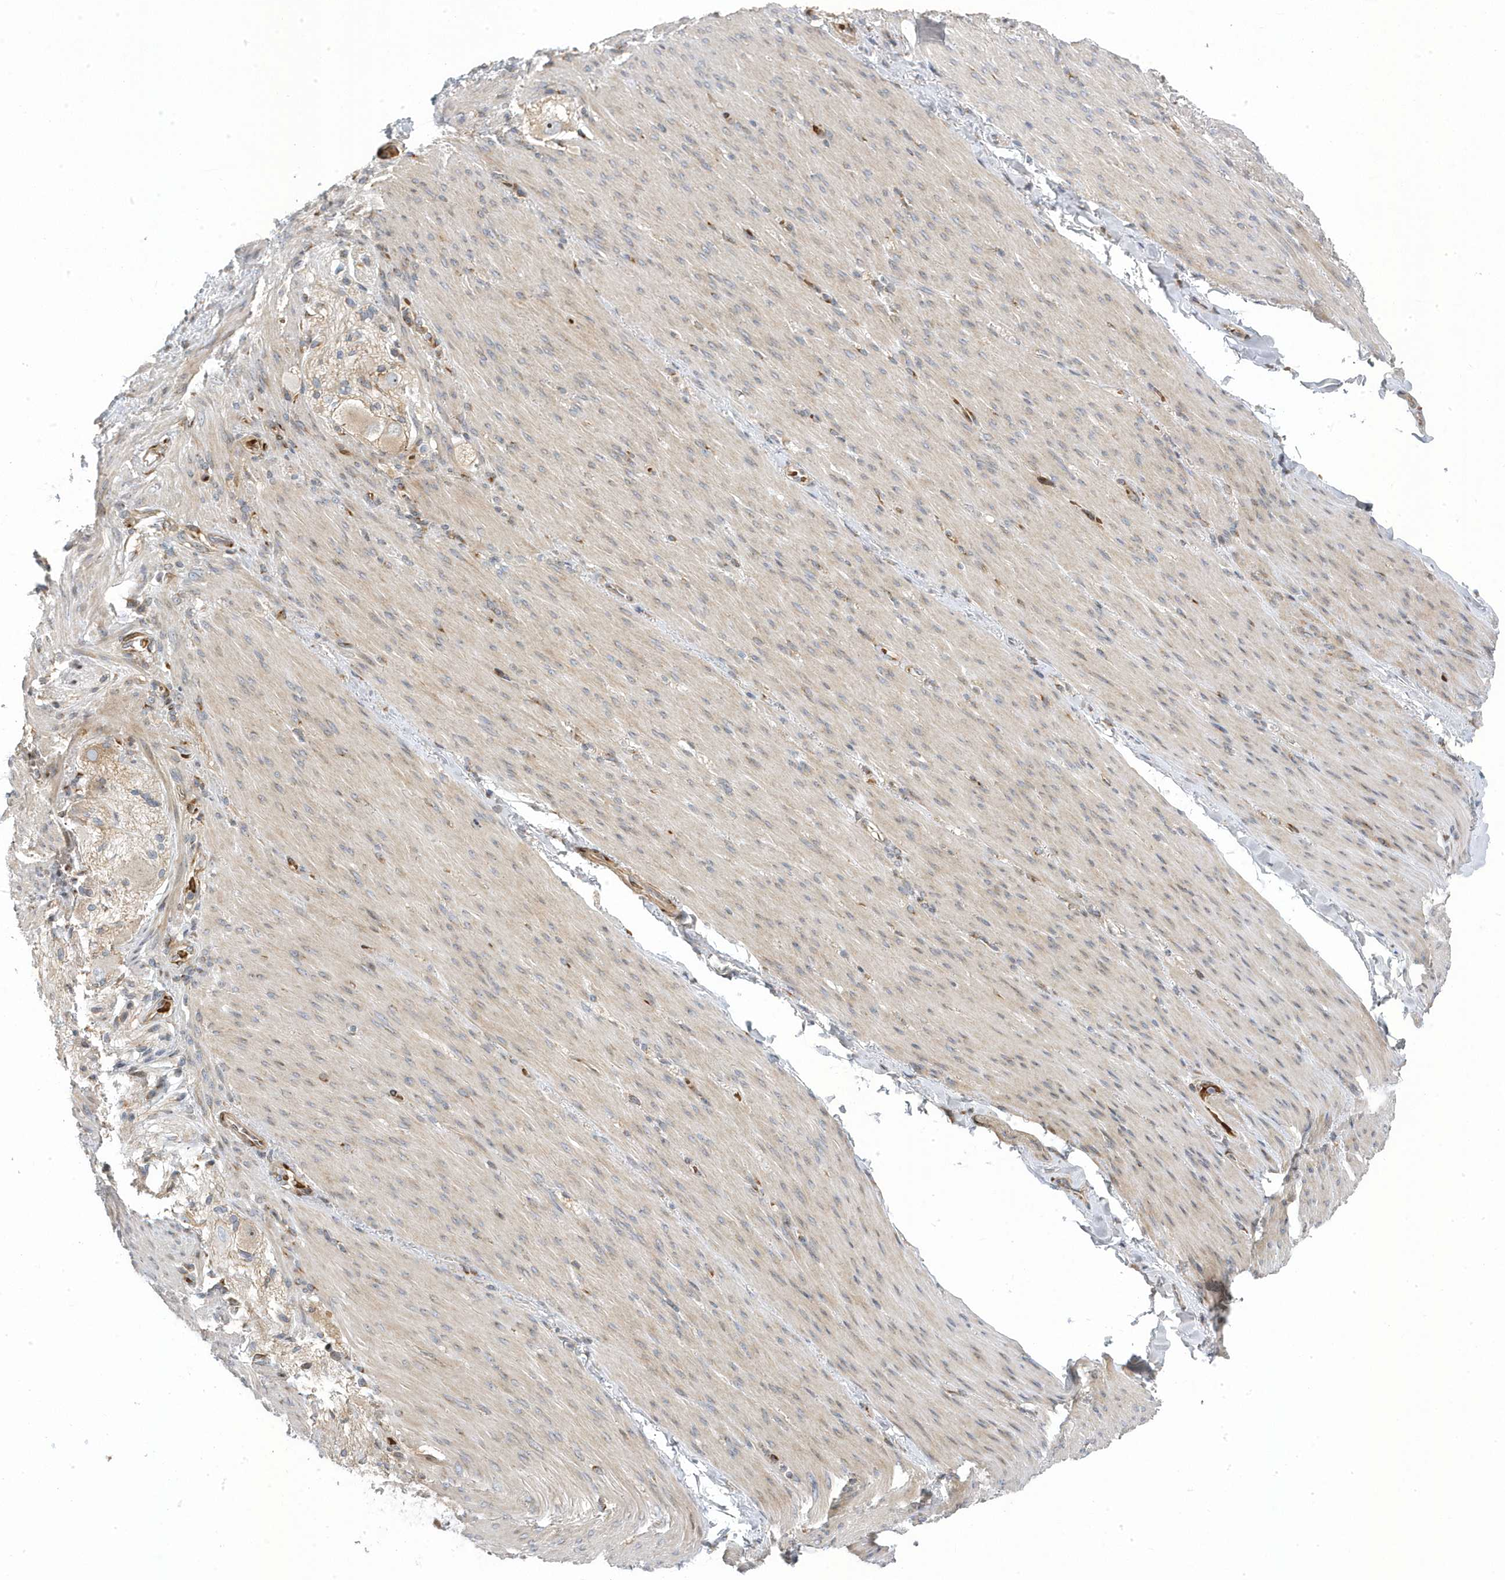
{"staining": {"intensity": "negative", "quantity": "none", "location": "none"}, "tissue": "adipose tissue", "cell_type": "Adipocytes", "image_type": "normal", "snomed": [{"axis": "morphology", "description": "Normal tissue, NOS"}, {"axis": "topography", "description": "Colon"}, {"axis": "topography", "description": "Peripheral nerve tissue"}], "caption": "Immunohistochemistry of benign adipose tissue reveals no staining in adipocytes.", "gene": "MAP7D3", "patient": {"sex": "female", "age": 61}}